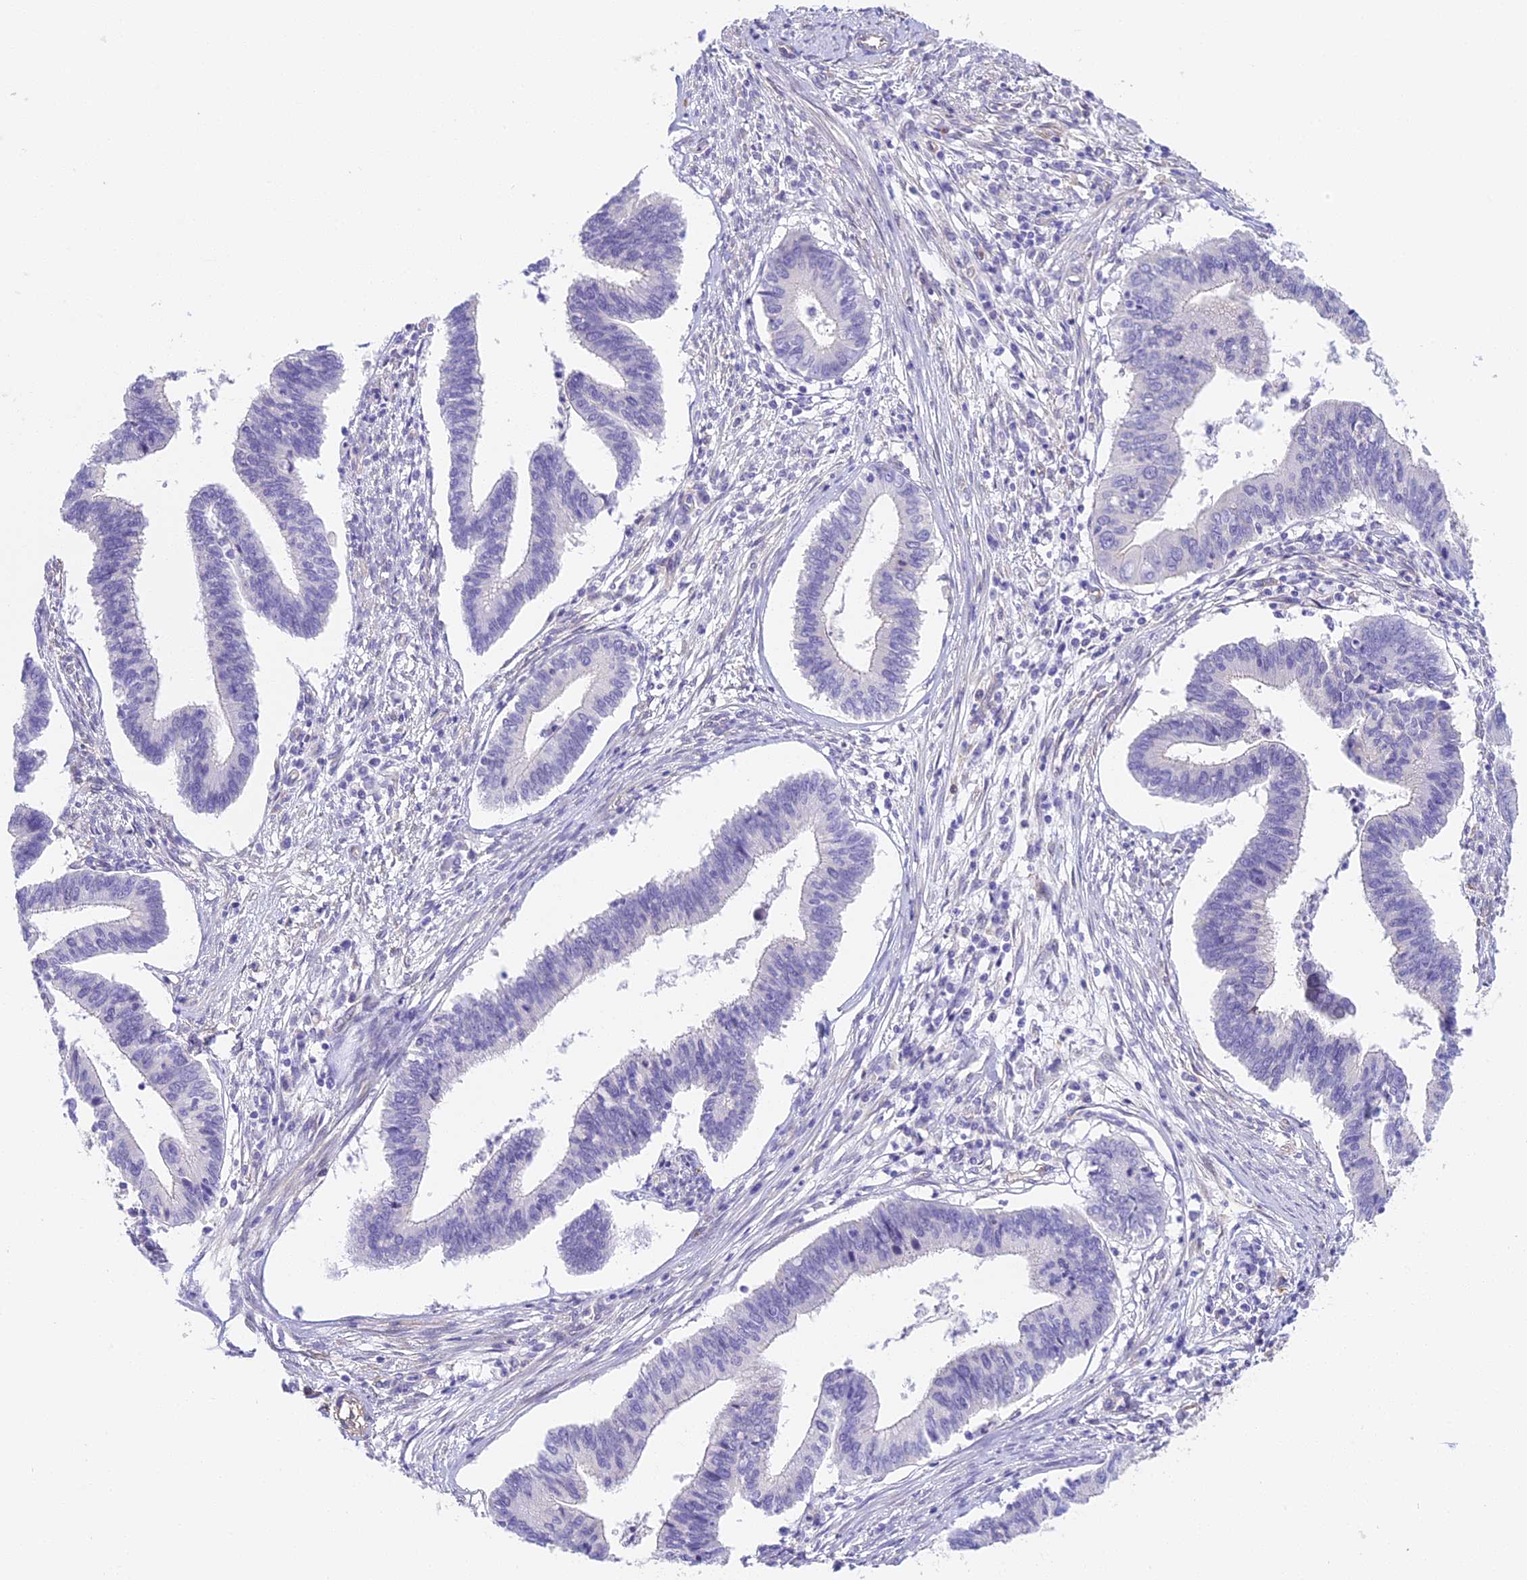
{"staining": {"intensity": "negative", "quantity": "none", "location": "none"}, "tissue": "cervical cancer", "cell_type": "Tumor cells", "image_type": "cancer", "snomed": [{"axis": "morphology", "description": "Adenocarcinoma, NOS"}, {"axis": "topography", "description": "Cervix"}], "caption": "There is no significant positivity in tumor cells of adenocarcinoma (cervical).", "gene": "HOMER3", "patient": {"sex": "female", "age": 36}}